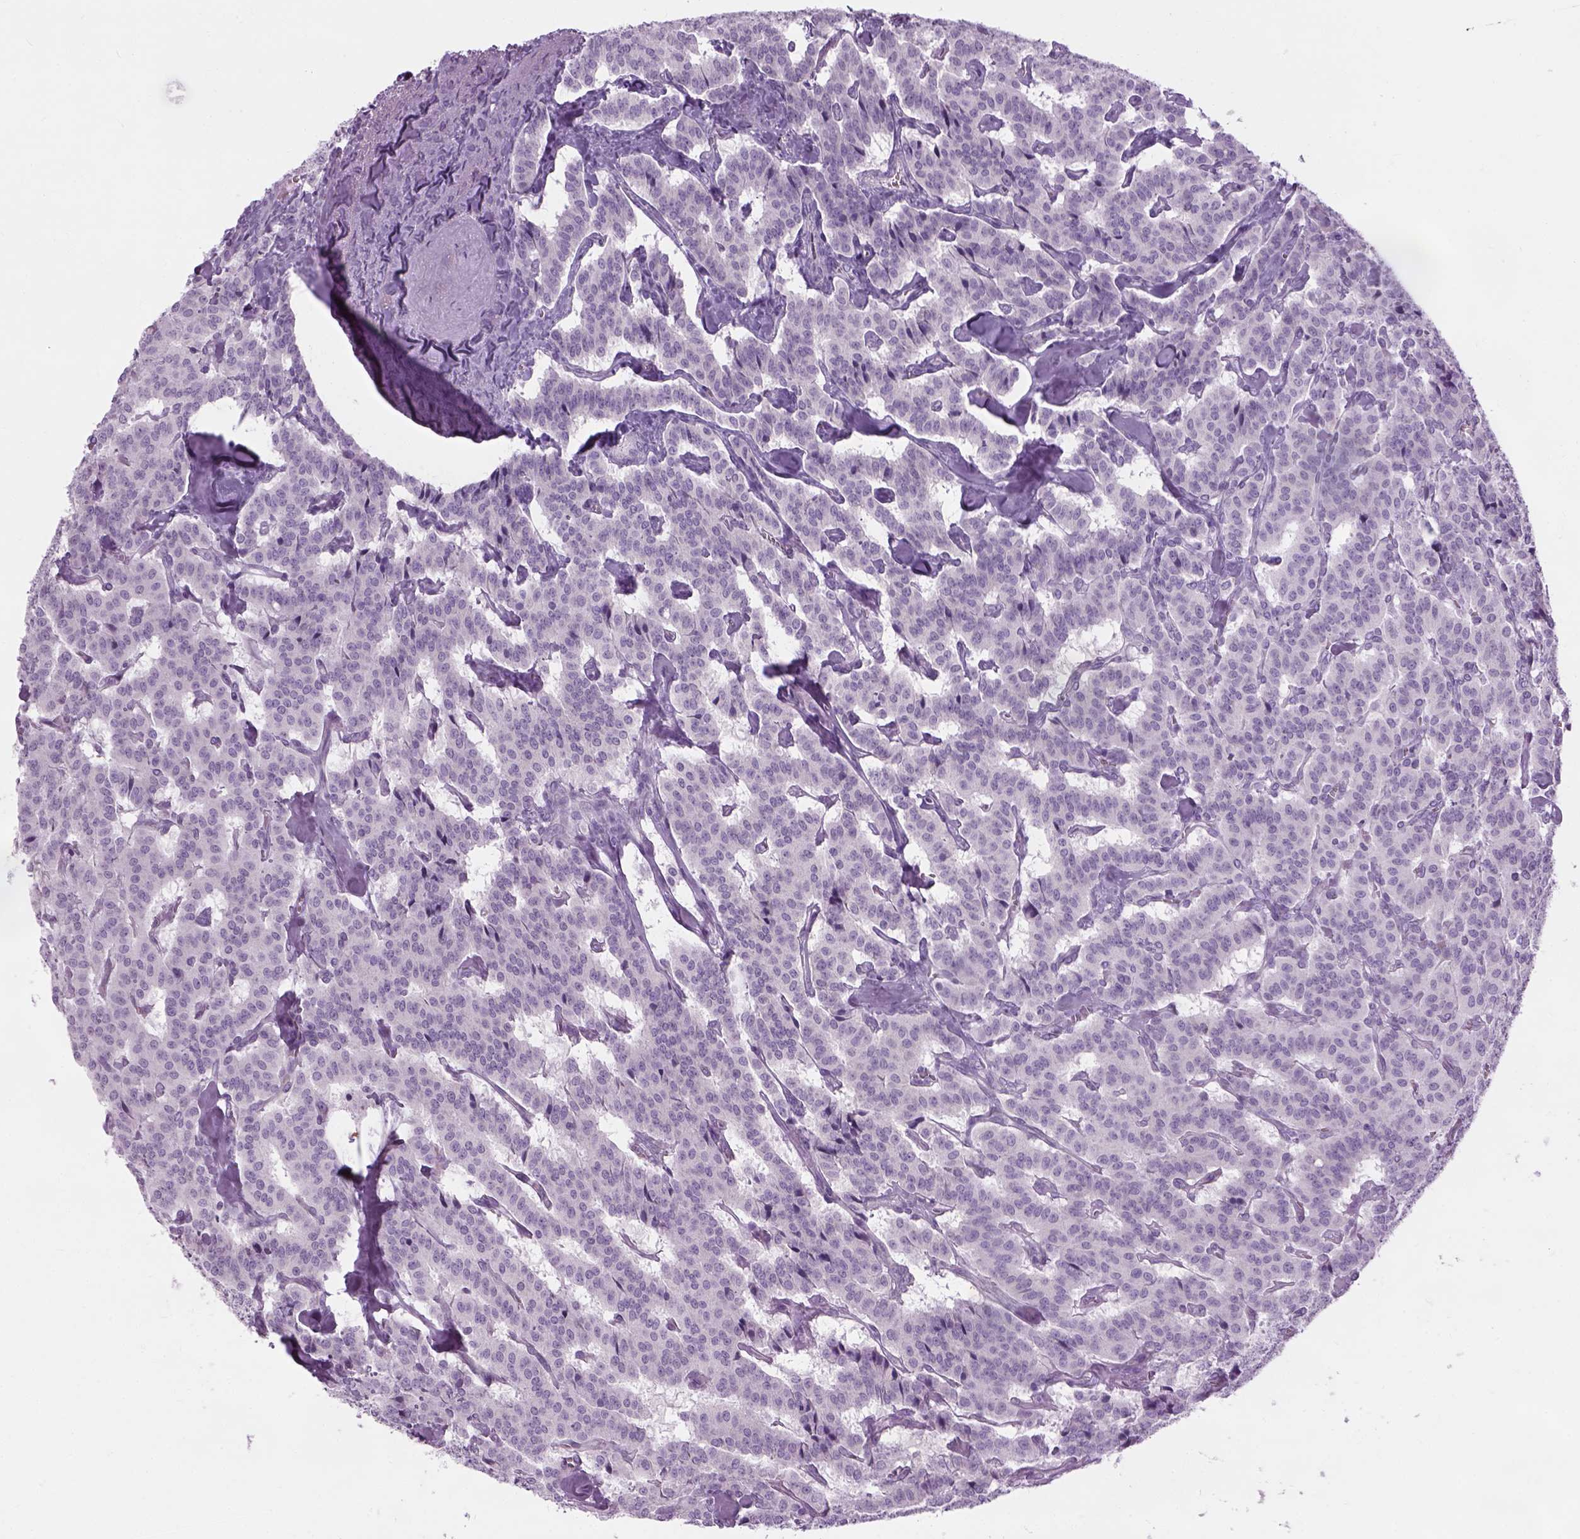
{"staining": {"intensity": "negative", "quantity": "none", "location": "none"}, "tissue": "carcinoid", "cell_type": "Tumor cells", "image_type": "cancer", "snomed": [{"axis": "morphology", "description": "Carcinoid, malignant, NOS"}, {"axis": "topography", "description": "Lung"}], "caption": "There is no significant staining in tumor cells of carcinoid. (DAB IHC visualized using brightfield microscopy, high magnification).", "gene": "CIBAR2", "patient": {"sex": "female", "age": 46}}